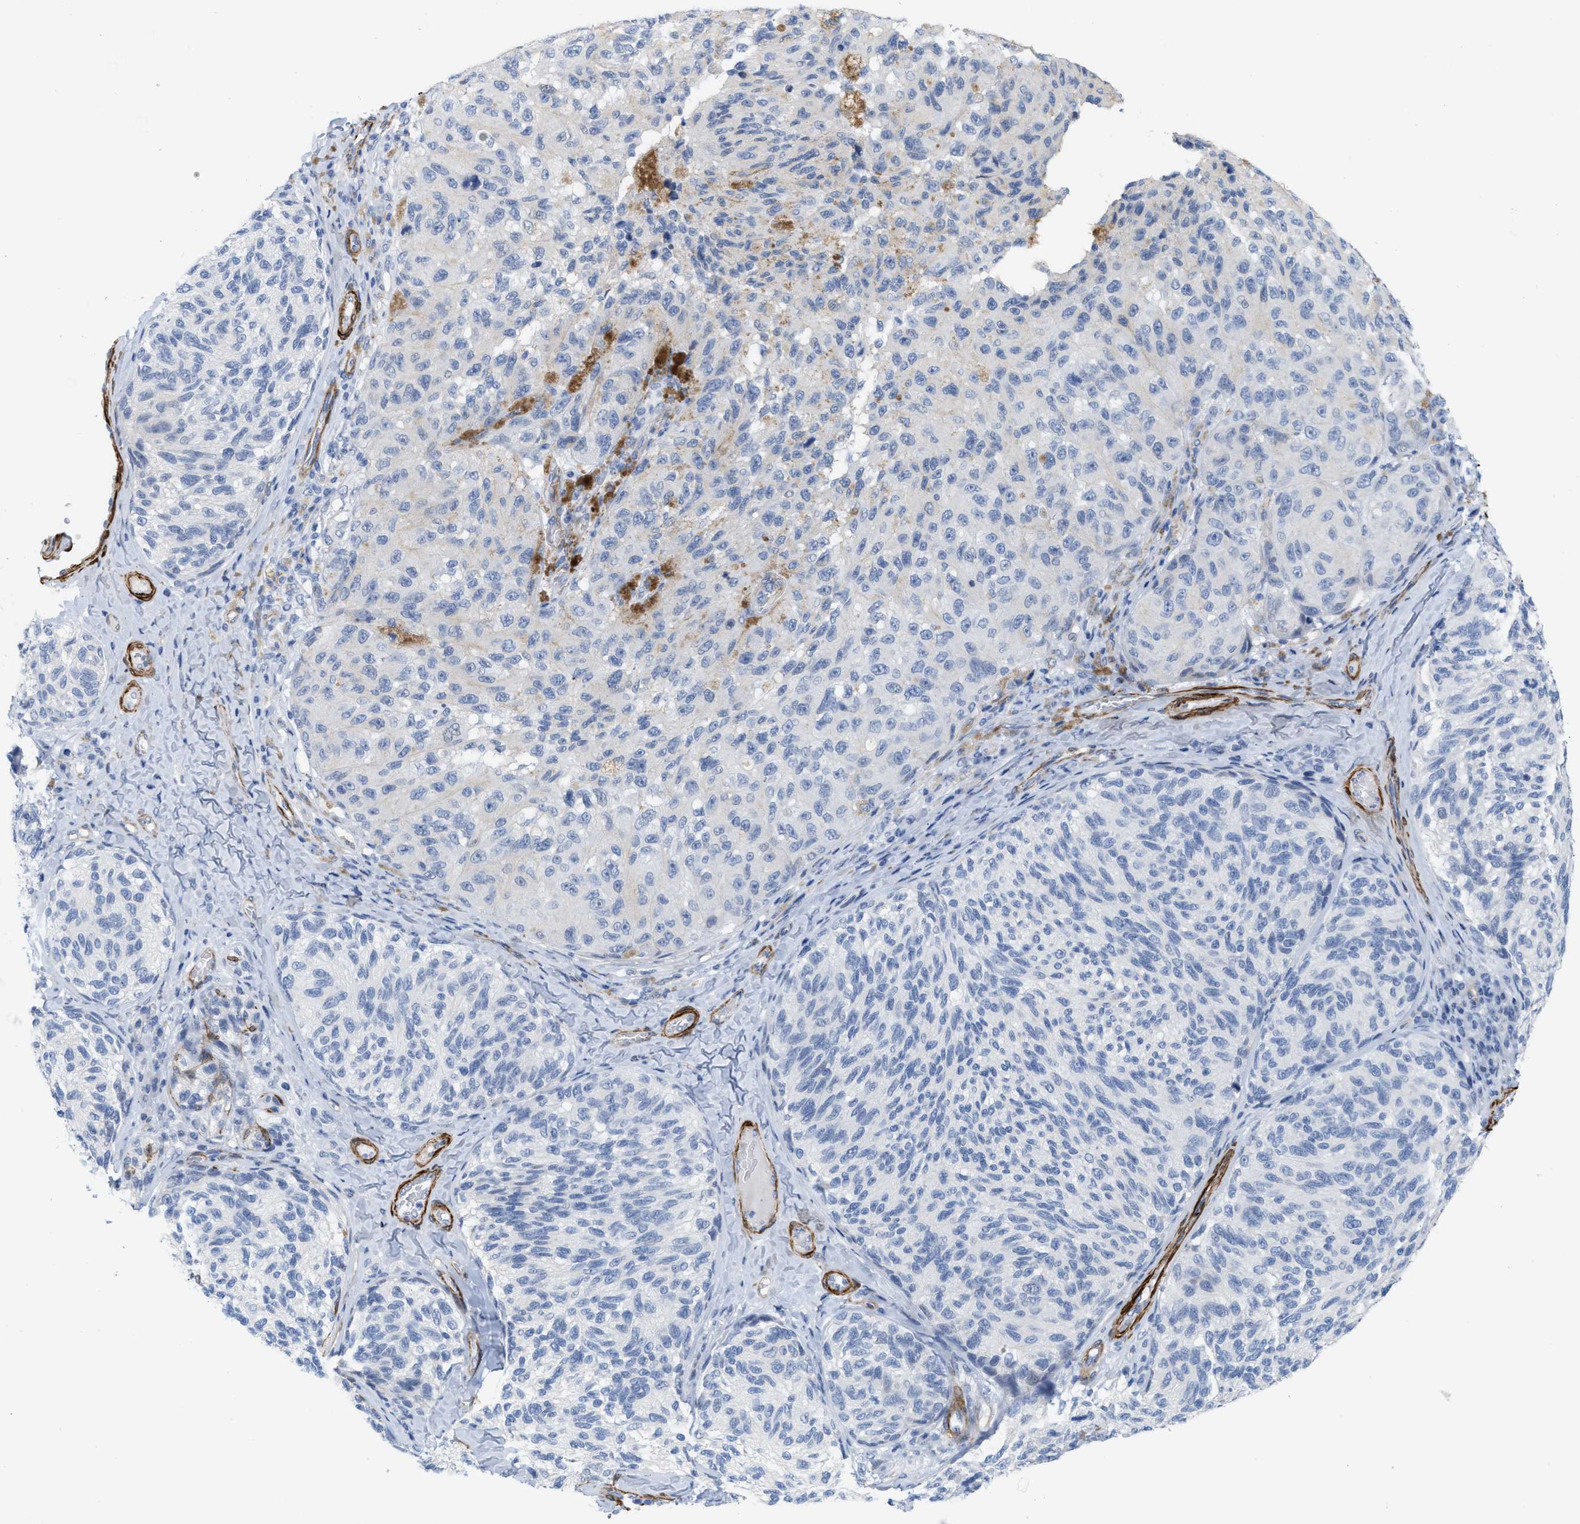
{"staining": {"intensity": "negative", "quantity": "none", "location": "none"}, "tissue": "melanoma", "cell_type": "Tumor cells", "image_type": "cancer", "snomed": [{"axis": "morphology", "description": "Malignant melanoma, NOS"}, {"axis": "topography", "description": "Skin"}], "caption": "This is a micrograph of immunohistochemistry (IHC) staining of melanoma, which shows no expression in tumor cells. (DAB (3,3'-diaminobenzidine) immunohistochemistry (IHC) with hematoxylin counter stain).", "gene": "TAGLN", "patient": {"sex": "female", "age": 73}}